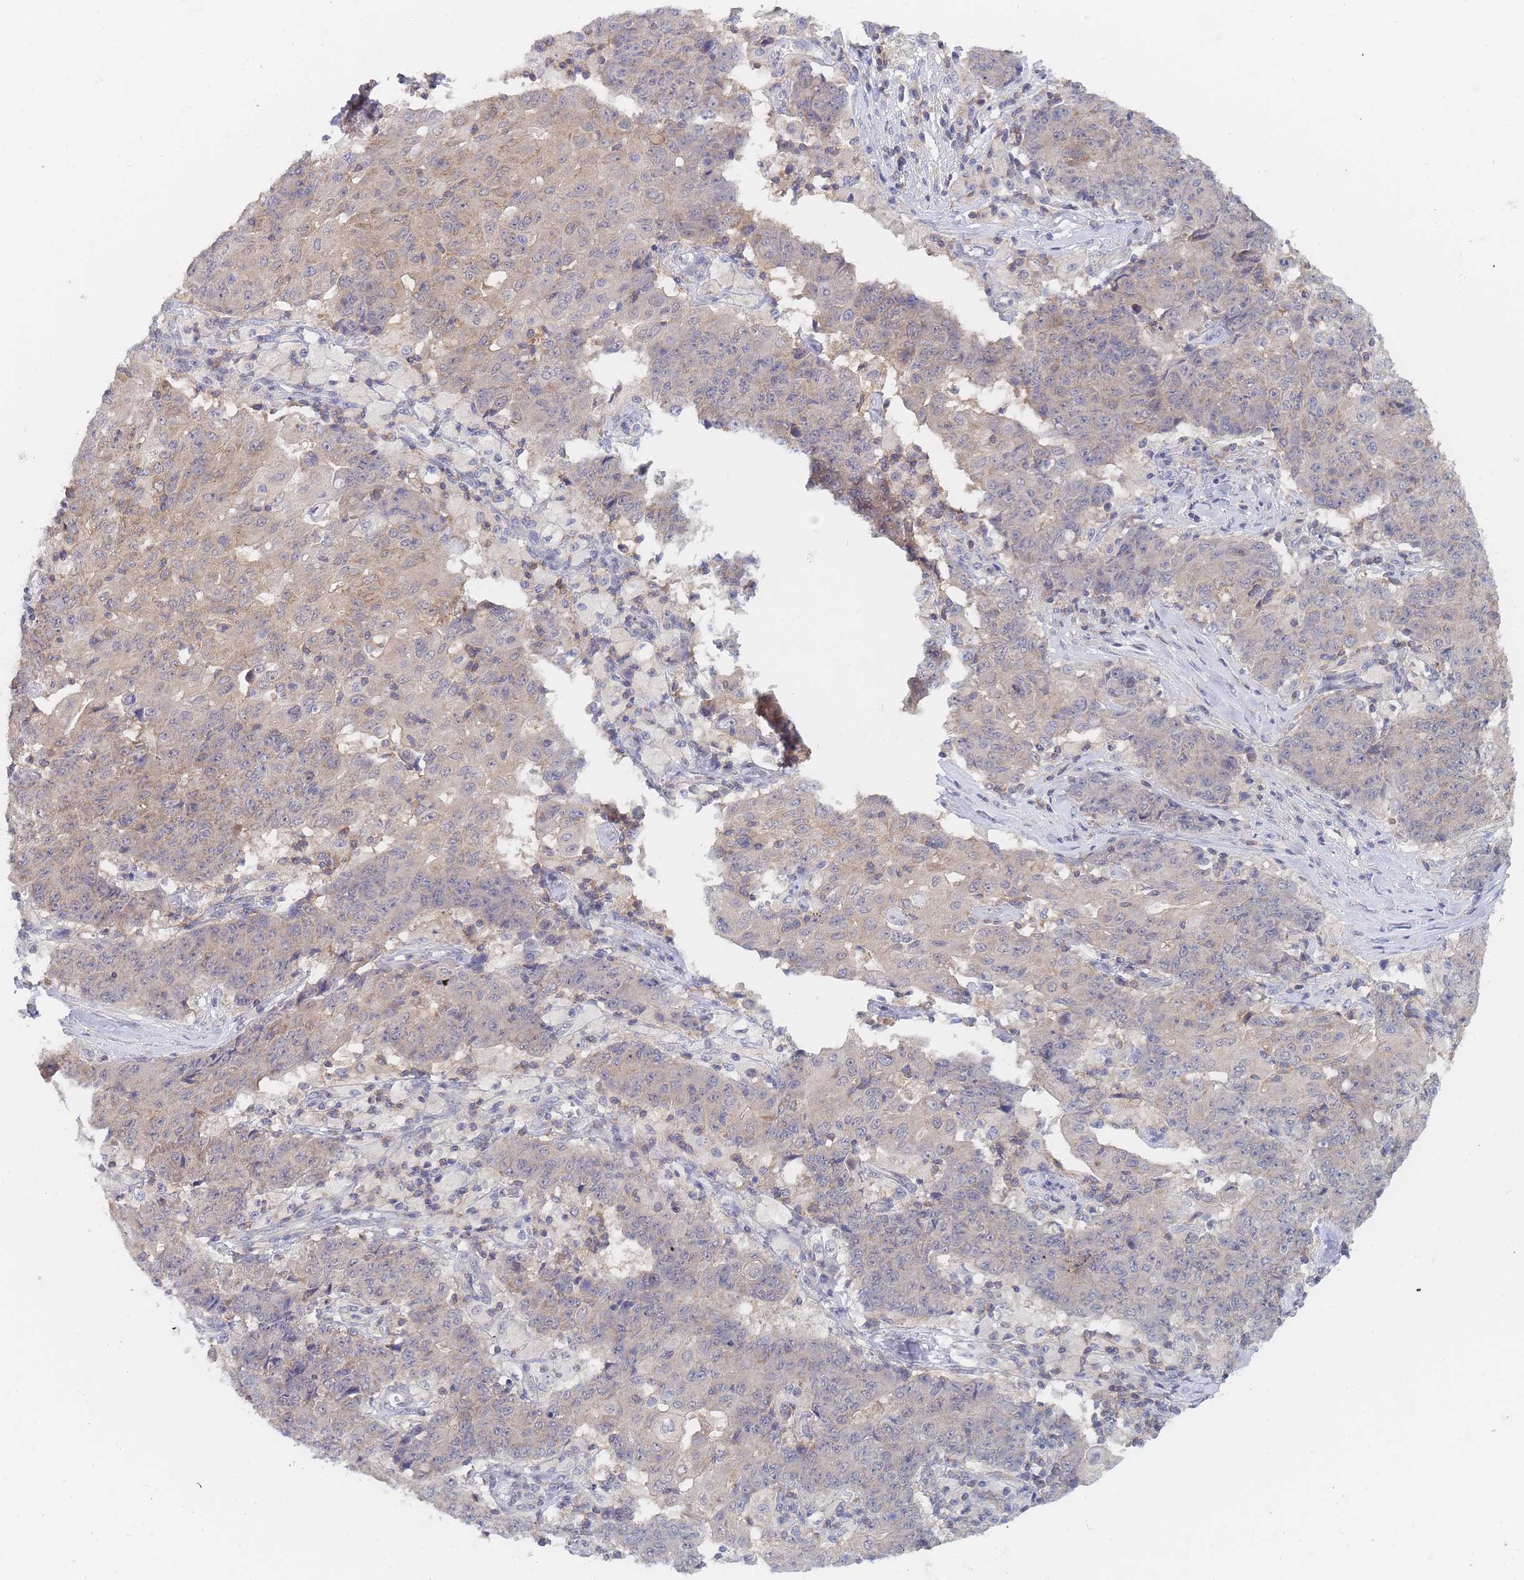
{"staining": {"intensity": "weak", "quantity": "25%-75%", "location": "cytoplasmic/membranous"}, "tissue": "ovarian cancer", "cell_type": "Tumor cells", "image_type": "cancer", "snomed": [{"axis": "morphology", "description": "Carcinoma, endometroid"}, {"axis": "topography", "description": "Ovary"}], "caption": "Immunohistochemical staining of human ovarian endometroid carcinoma reveals low levels of weak cytoplasmic/membranous positivity in approximately 25%-75% of tumor cells.", "gene": "PPP6C", "patient": {"sex": "female", "age": 42}}